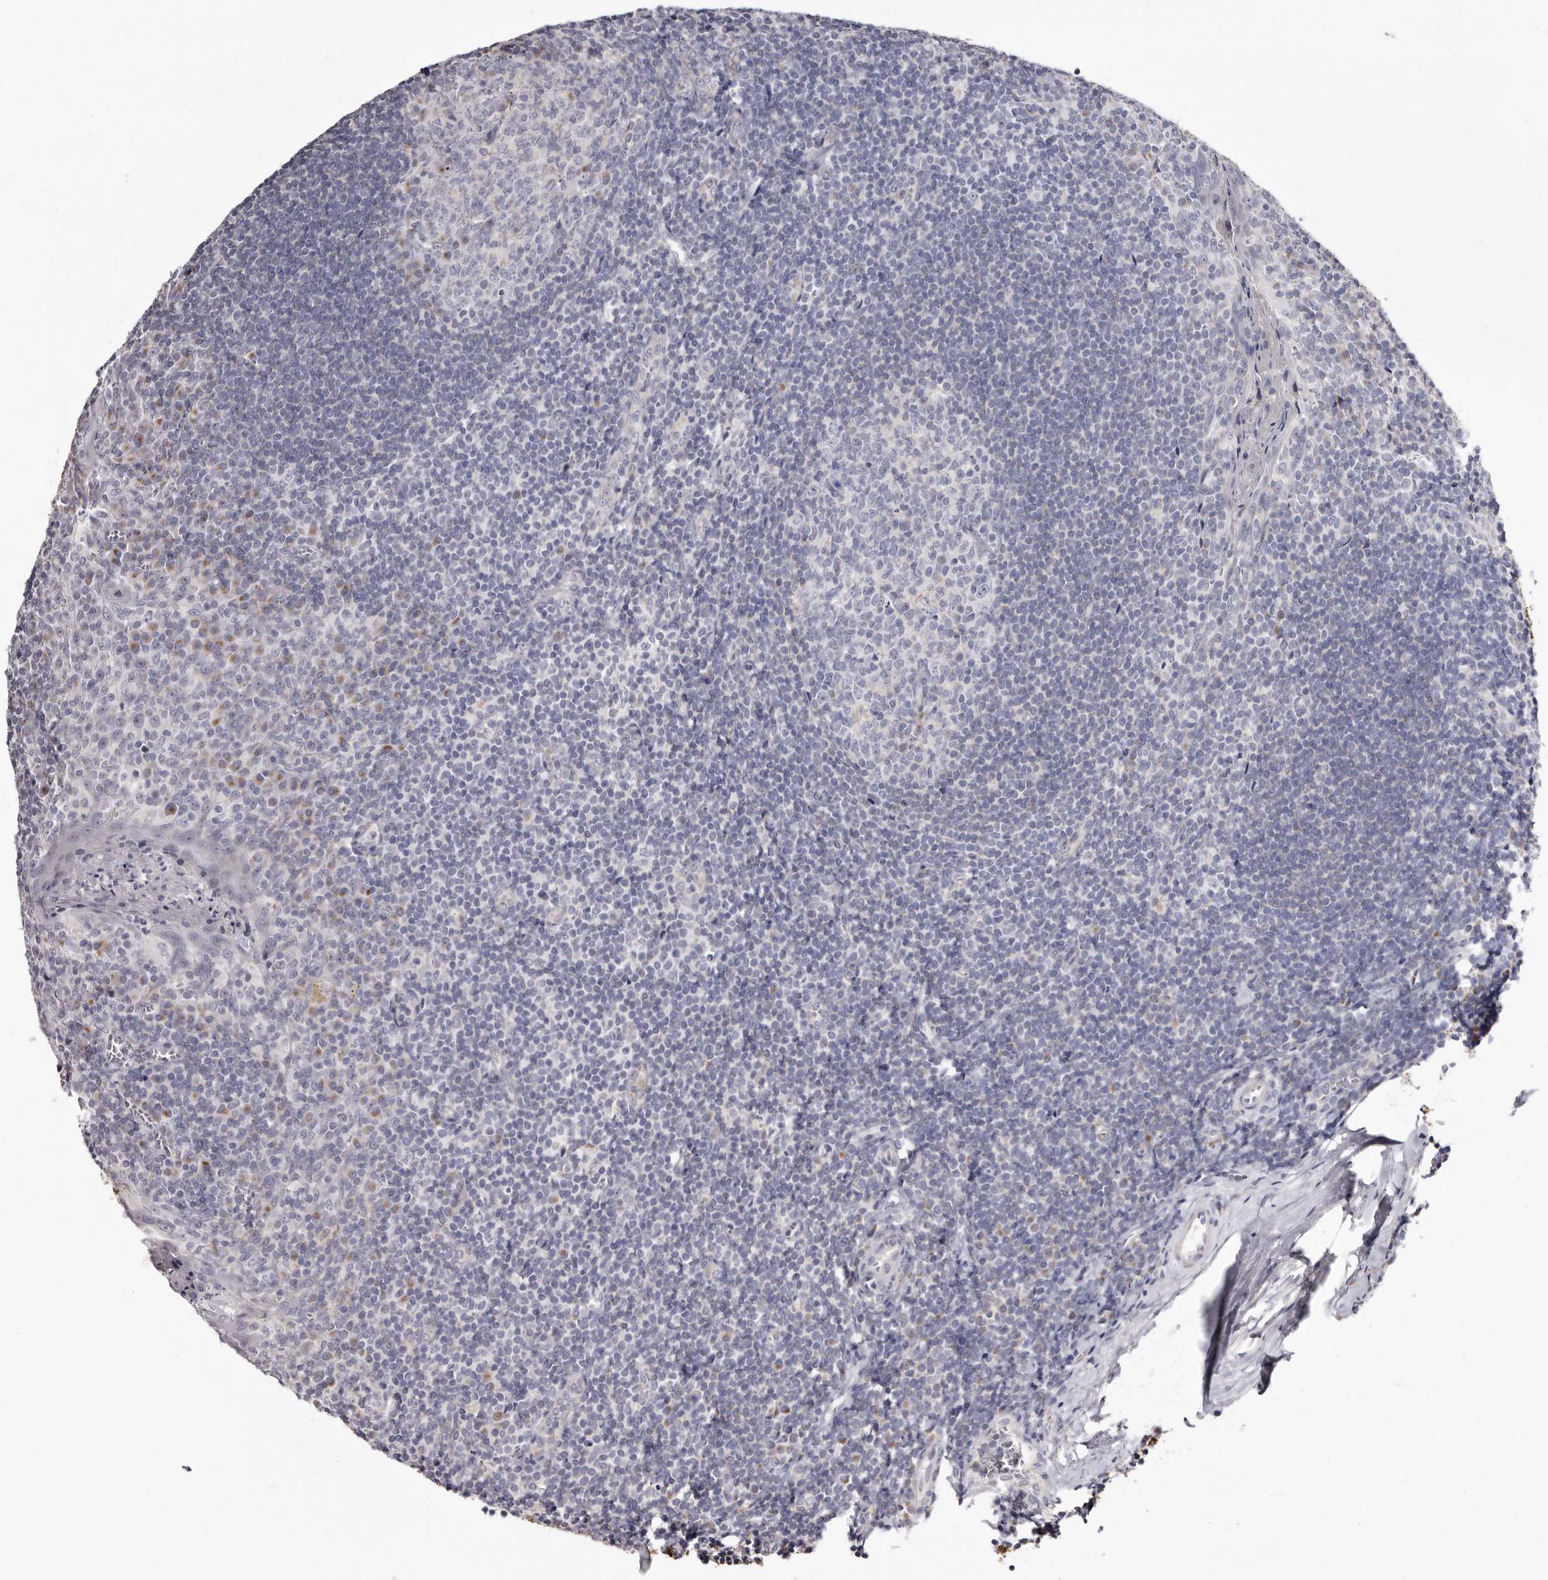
{"staining": {"intensity": "negative", "quantity": "none", "location": "none"}, "tissue": "tonsil", "cell_type": "Germinal center cells", "image_type": "normal", "snomed": [{"axis": "morphology", "description": "Normal tissue, NOS"}, {"axis": "topography", "description": "Tonsil"}], "caption": "Benign tonsil was stained to show a protein in brown. There is no significant staining in germinal center cells. (Stains: DAB (3,3'-diaminobenzidine) IHC with hematoxylin counter stain, Microscopy: brightfield microscopy at high magnification).", "gene": "CASQ1", "patient": {"sex": "male", "age": 27}}